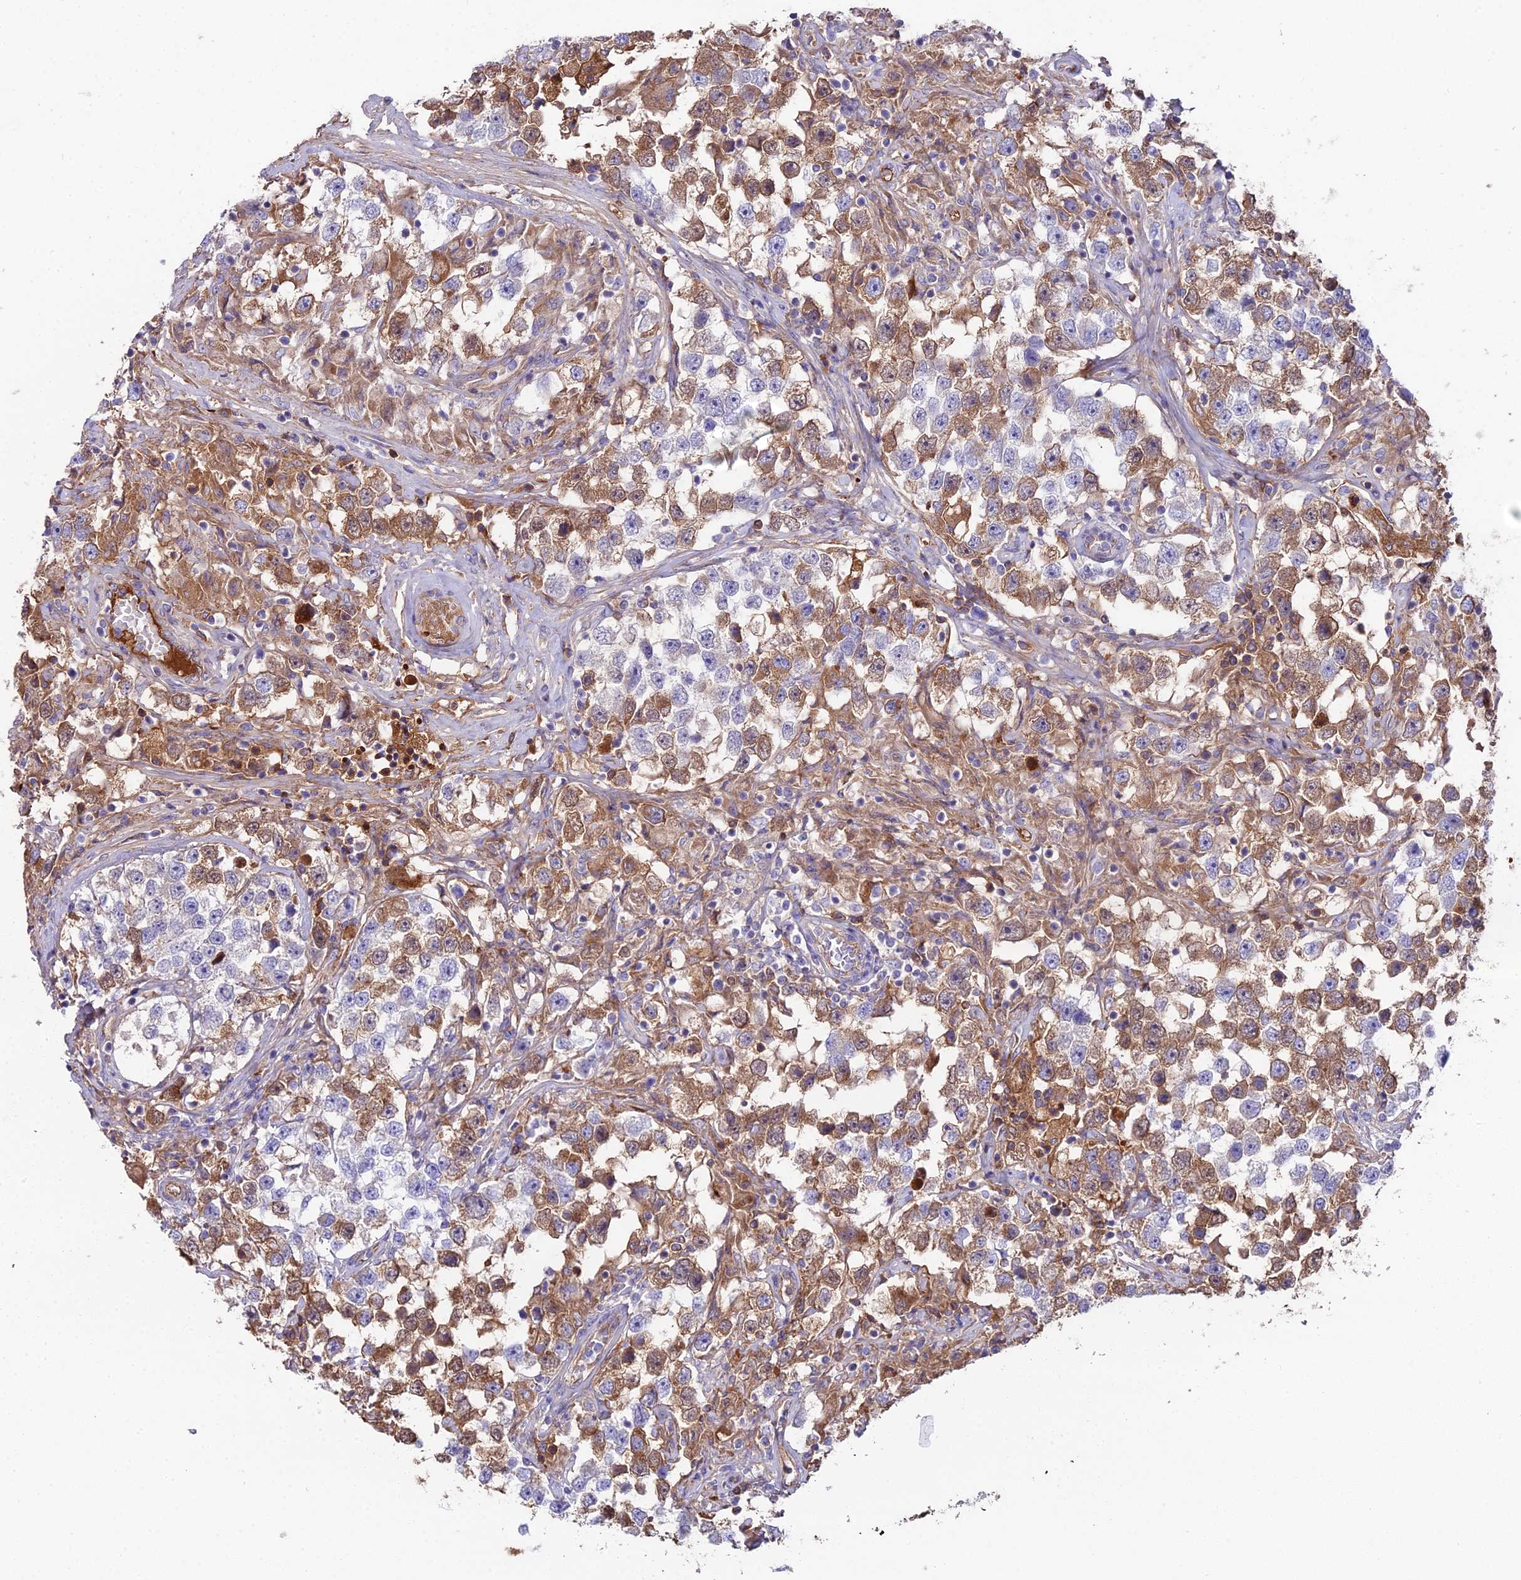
{"staining": {"intensity": "moderate", "quantity": "<25%", "location": "cytoplasmic/membranous"}, "tissue": "testis cancer", "cell_type": "Tumor cells", "image_type": "cancer", "snomed": [{"axis": "morphology", "description": "Seminoma, NOS"}, {"axis": "topography", "description": "Testis"}], "caption": "This histopathology image displays immunohistochemistry staining of human testis cancer, with low moderate cytoplasmic/membranous positivity in approximately <25% of tumor cells.", "gene": "BEX4", "patient": {"sex": "male", "age": 46}}